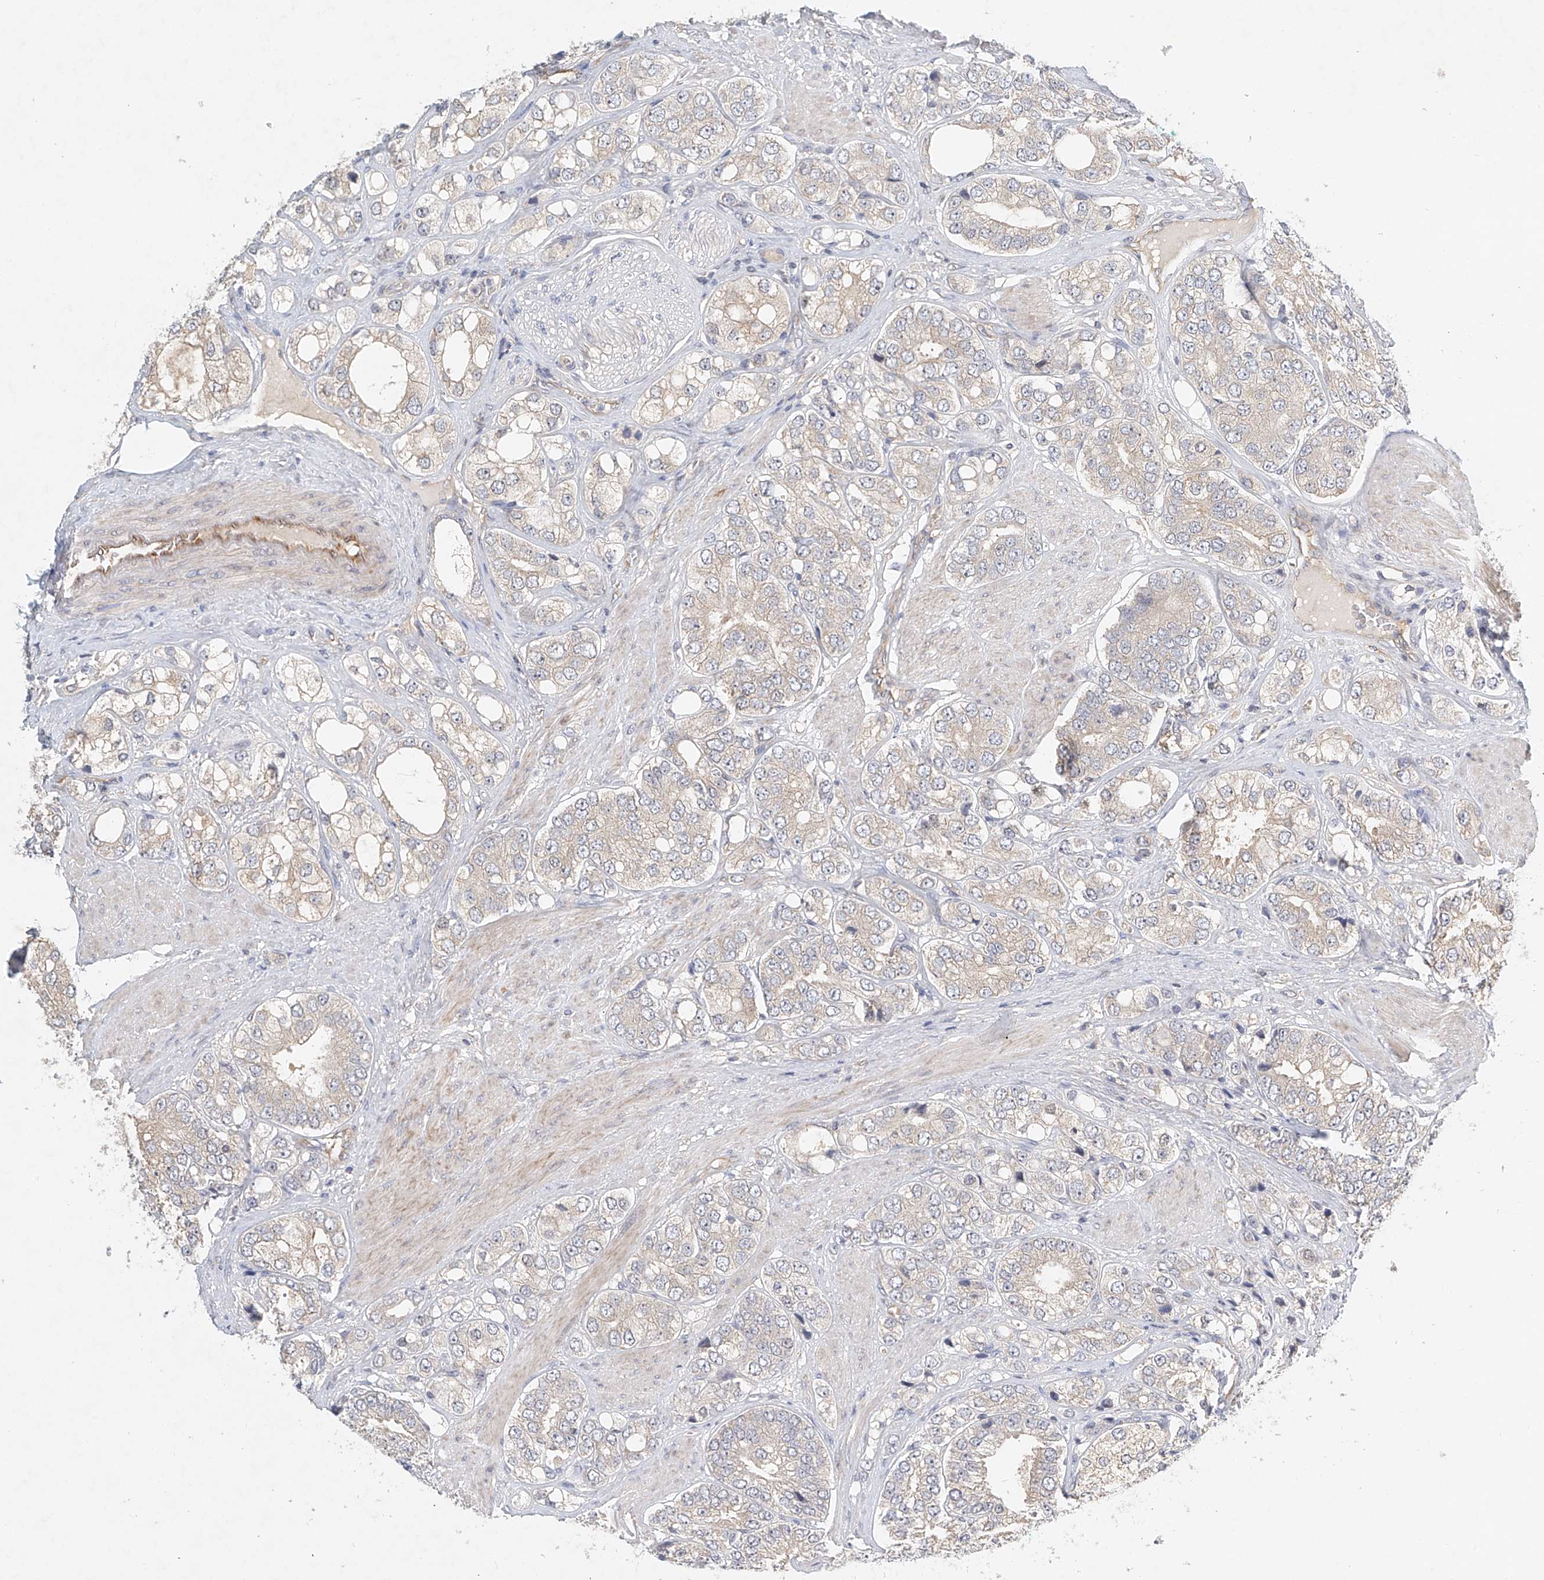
{"staining": {"intensity": "weak", "quantity": "<25%", "location": "cytoplasmic/membranous"}, "tissue": "prostate cancer", "cell_type": "Tumor cells", "image_type": "cancer", "snomed": [{"axis": "morphology", "description": "Adenocarcinoma, High grade"}, {"axis": "topography", "description": "Prostate"}], "caption": "Tumor cells show no significant protein positivity in prostate adenocarcinoma (high-grade).", "gene": "CARMIL1", "patient": {"sex": "male", "age": 50}}